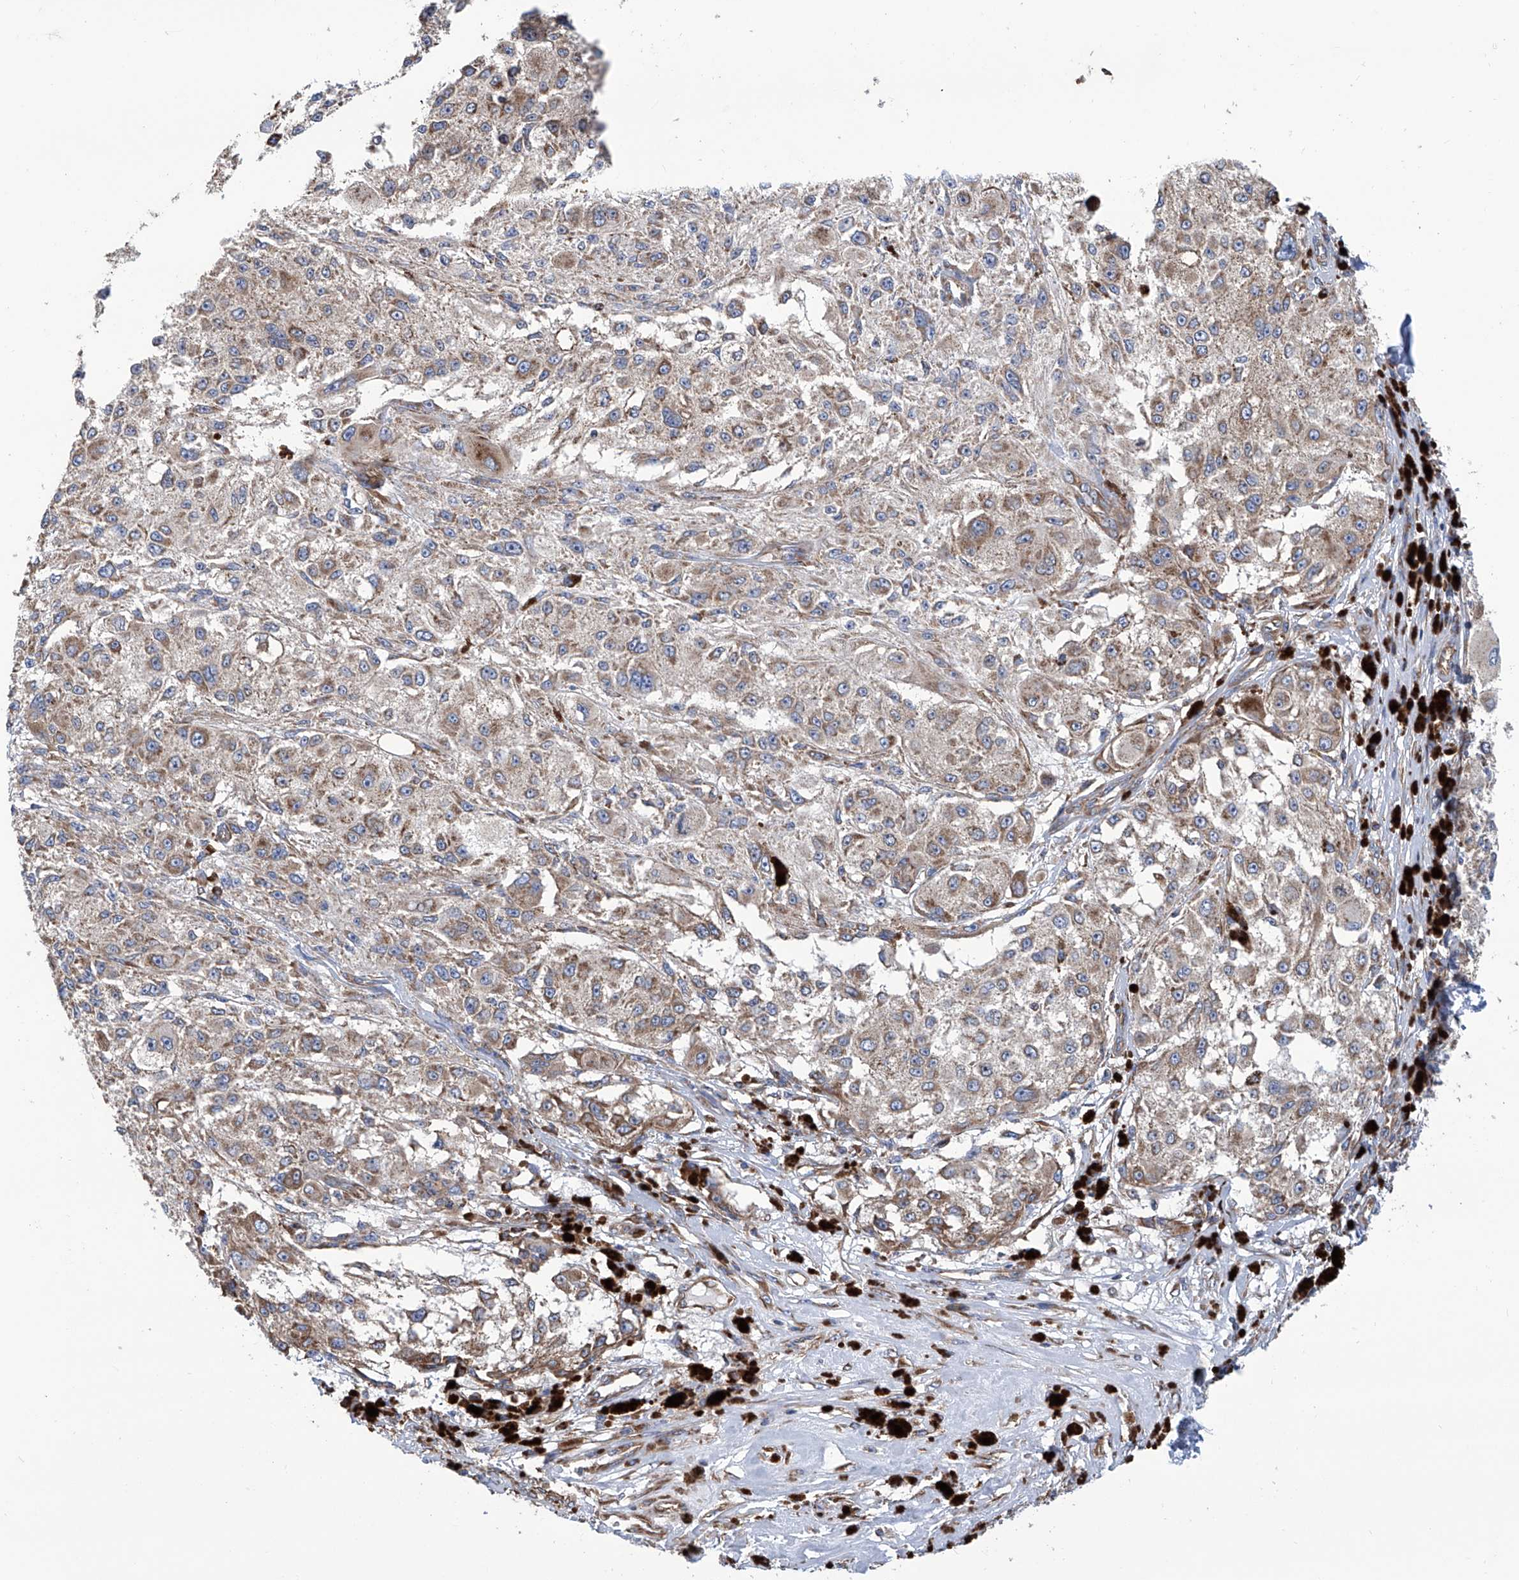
{"staining": {"intensity": "weak", "quantity": "25%-75%", "location": "cytoplasmic/membranous"}, "tissue": "melanoma", "cell_type": "Tumor cells", "image_type": "cancer", "snomed": [{"axis": "morphology", "description": "Necrosis, NOS"}, {"axis": "morphology", "description": "Malignant melanoma, NOS"}, {"axis": "topography", "description": "Skin"}], "caption": "The photomicrograph exhibits a brown stain indicating the presence of a protein in the cytoplasmic/membranous of tumor cells in melanoma.", "gene": "SENP2", "patient": {"sex": "female", "age": 87}}